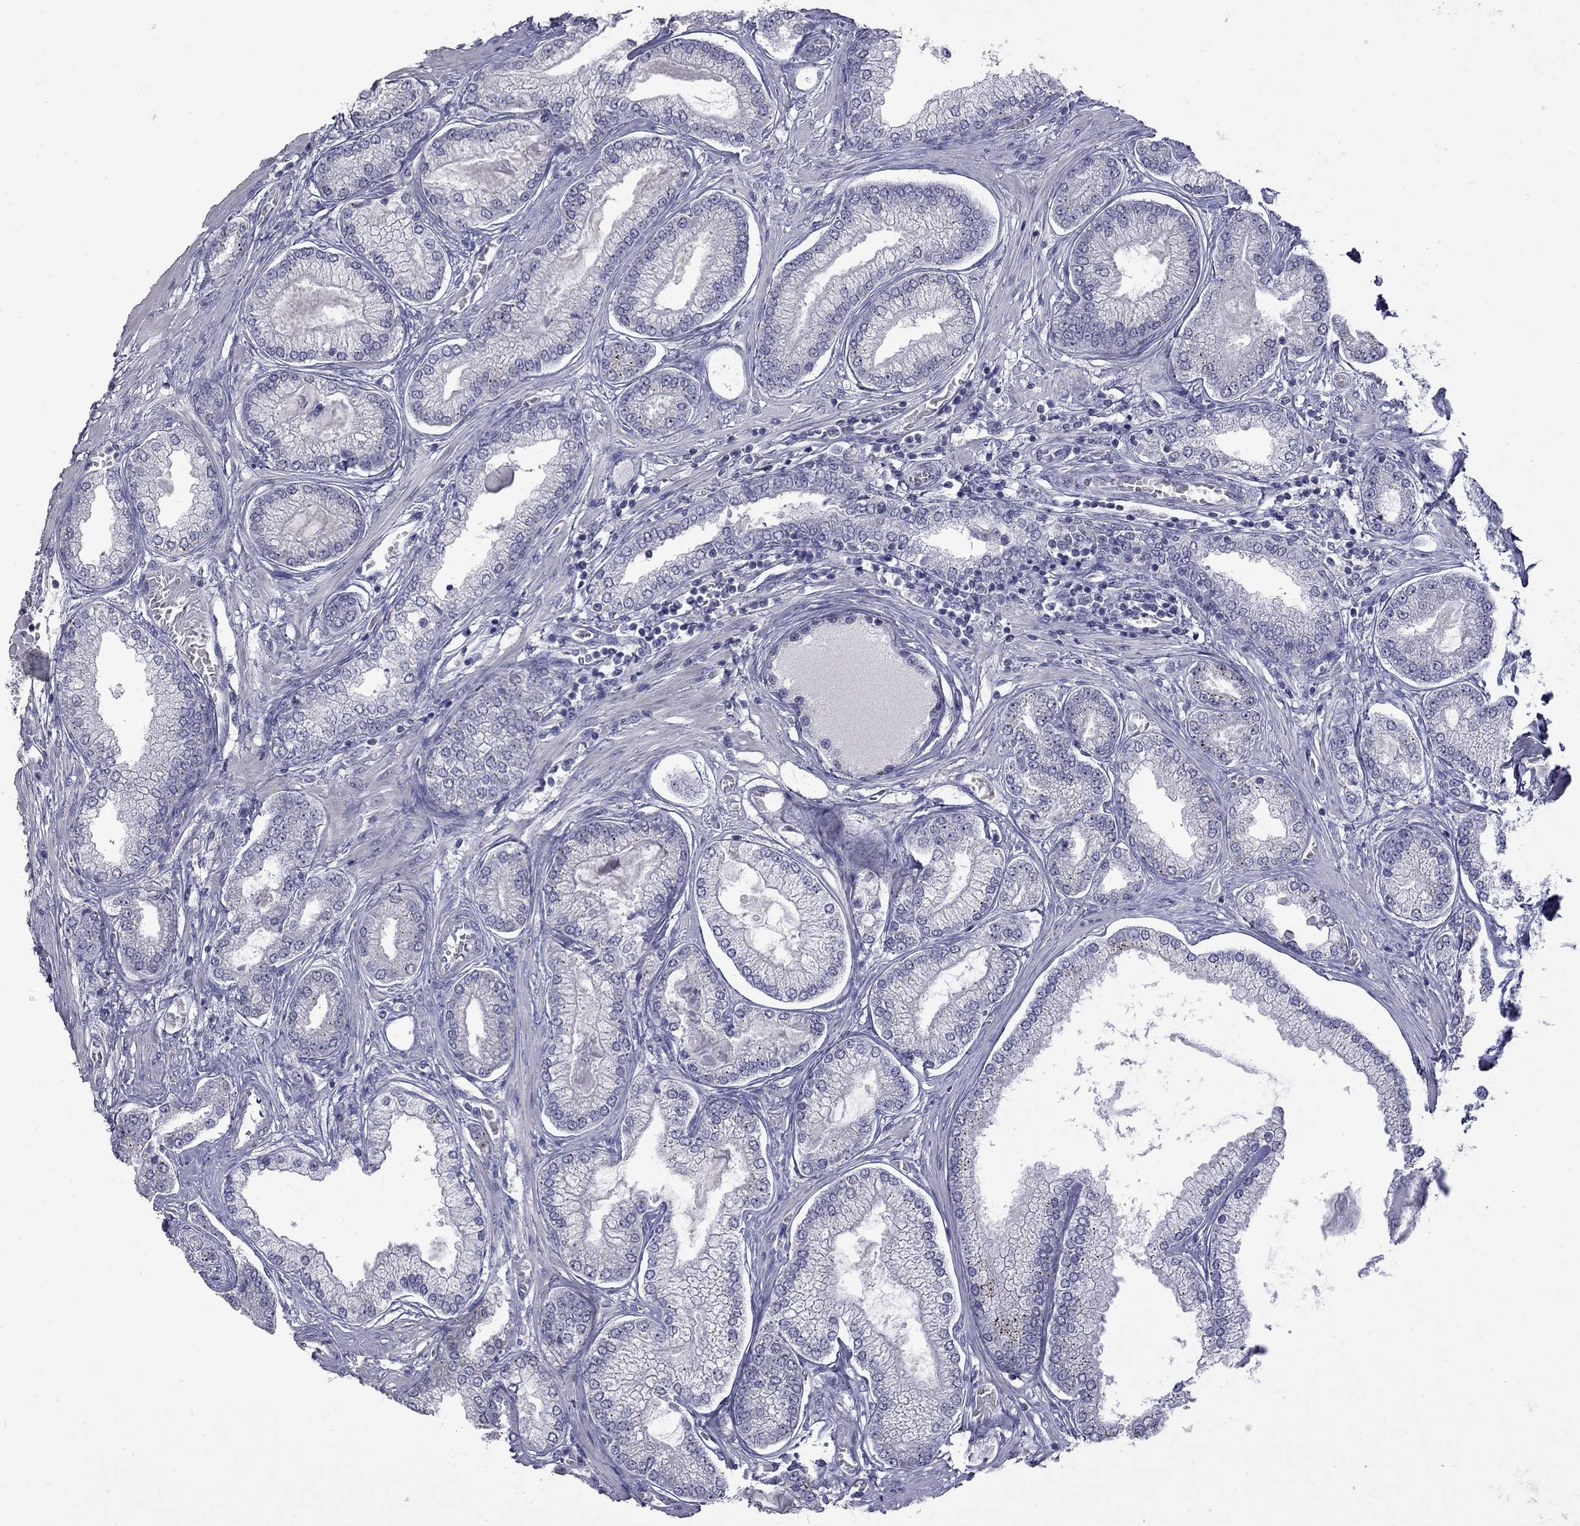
{"staining": {"intensity": "negative", "quantity": "none", "location": "none"}, "tissue": "prostate cancer", "cell_type": "Tumor cells", "image_type": "cancer", "snomed": [{"axis": "morphology", "description": "Adenocarcinoma, Low grade"}, {"axis": "topography", "description": "Prostate"}], "caption": "Histopathology image shows no significant protein staining in tumor cells of low-grade adenocarcinoma (prostate).", "gene": "GSG1L", "patient": {"sex": "male", "age": 57}}